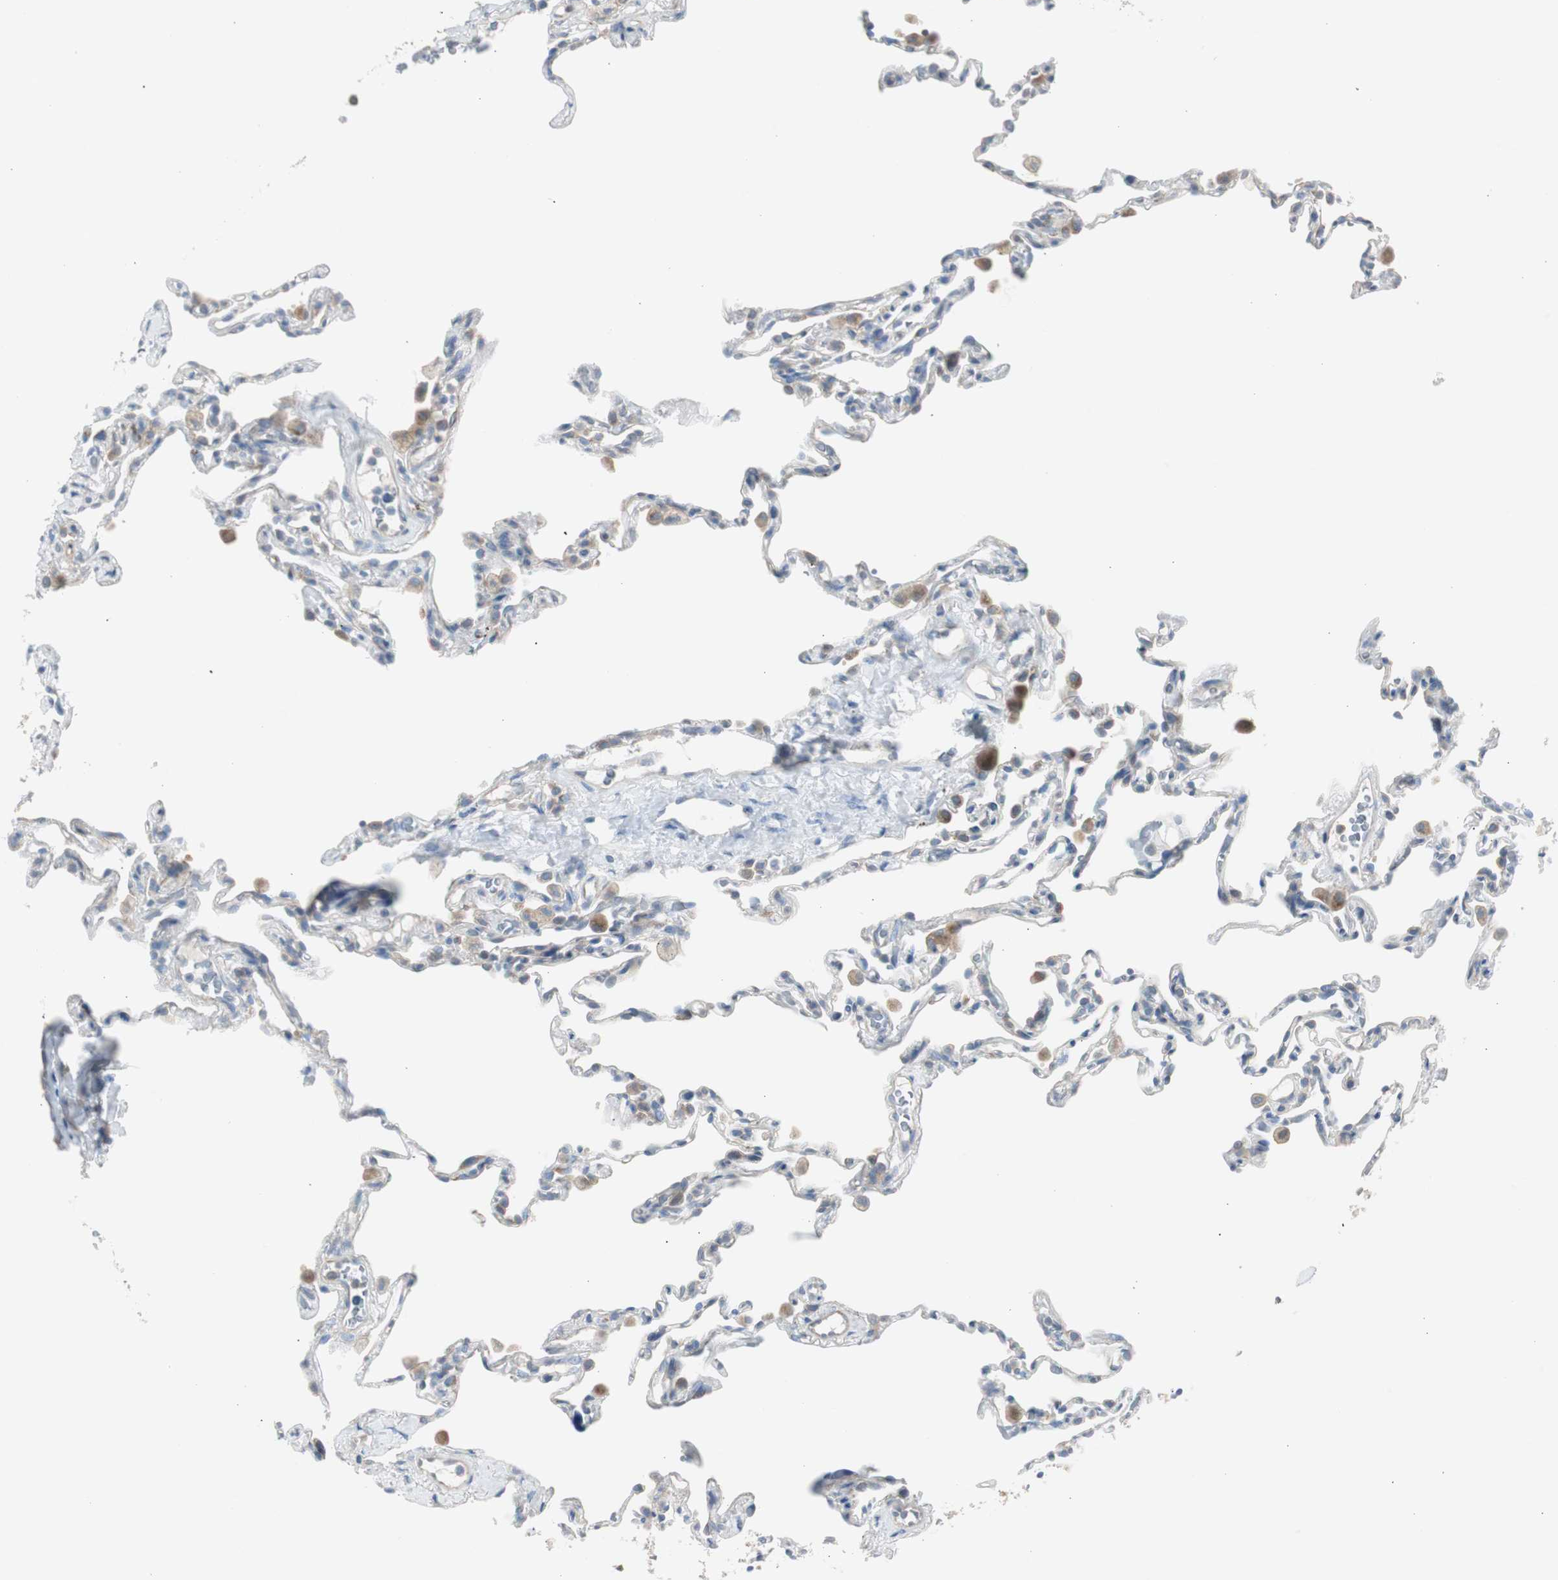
{"staining": {"intensity": "negative", "quantity": "none", "location": "none"}, "tissue": "lung", "cell_type": "Alveolar cells", "image_type": "normal", "snomed": [{"axis": "morphology", "description": "Normal tissue, NOS"}, {"axis": "topography", "description": "Lung"}], "caption": "Immunohistochemical staining of normal lung shows no significant positivity in alveolar cells.", "gene": "RPS12", "patient": {"sex": "male", "age": 59}}